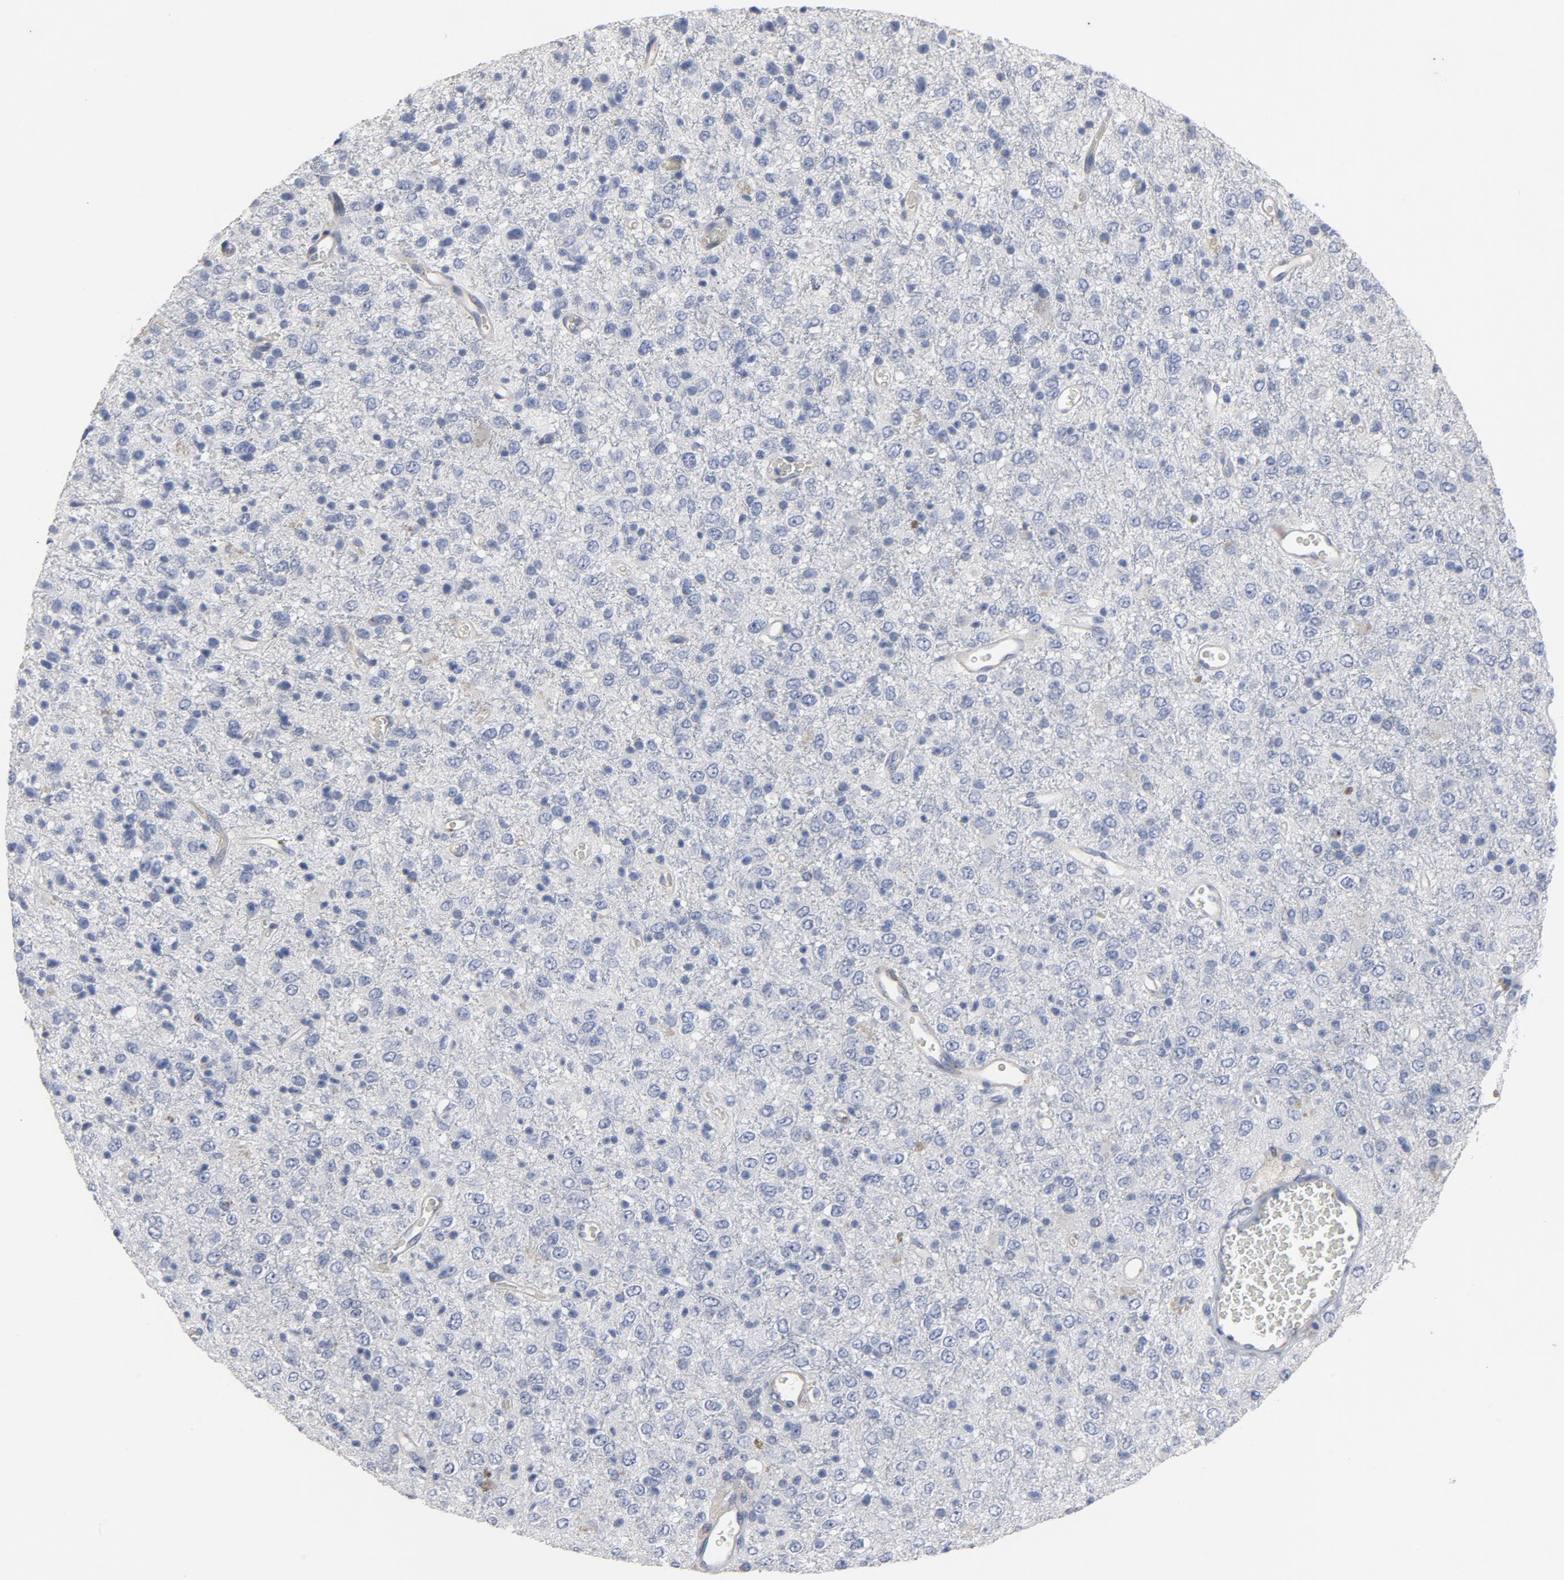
{"staining": {"intensity": "negative", "quantity": "none", "location": "none"}, "tissue": "glioma", "cell_type": "Tumor cells", "image_type": "cancer", "snomed": [{"axis": "morphology", "description": "Glioma, malignant, High grade"}, {"axis": "topography", "description": "pancreas cauda"}], "caption": "Tumor cells are negative for protein expression in human glioma.", "gene": "KDR", "patient": {"sex": "male", "age": 60}}